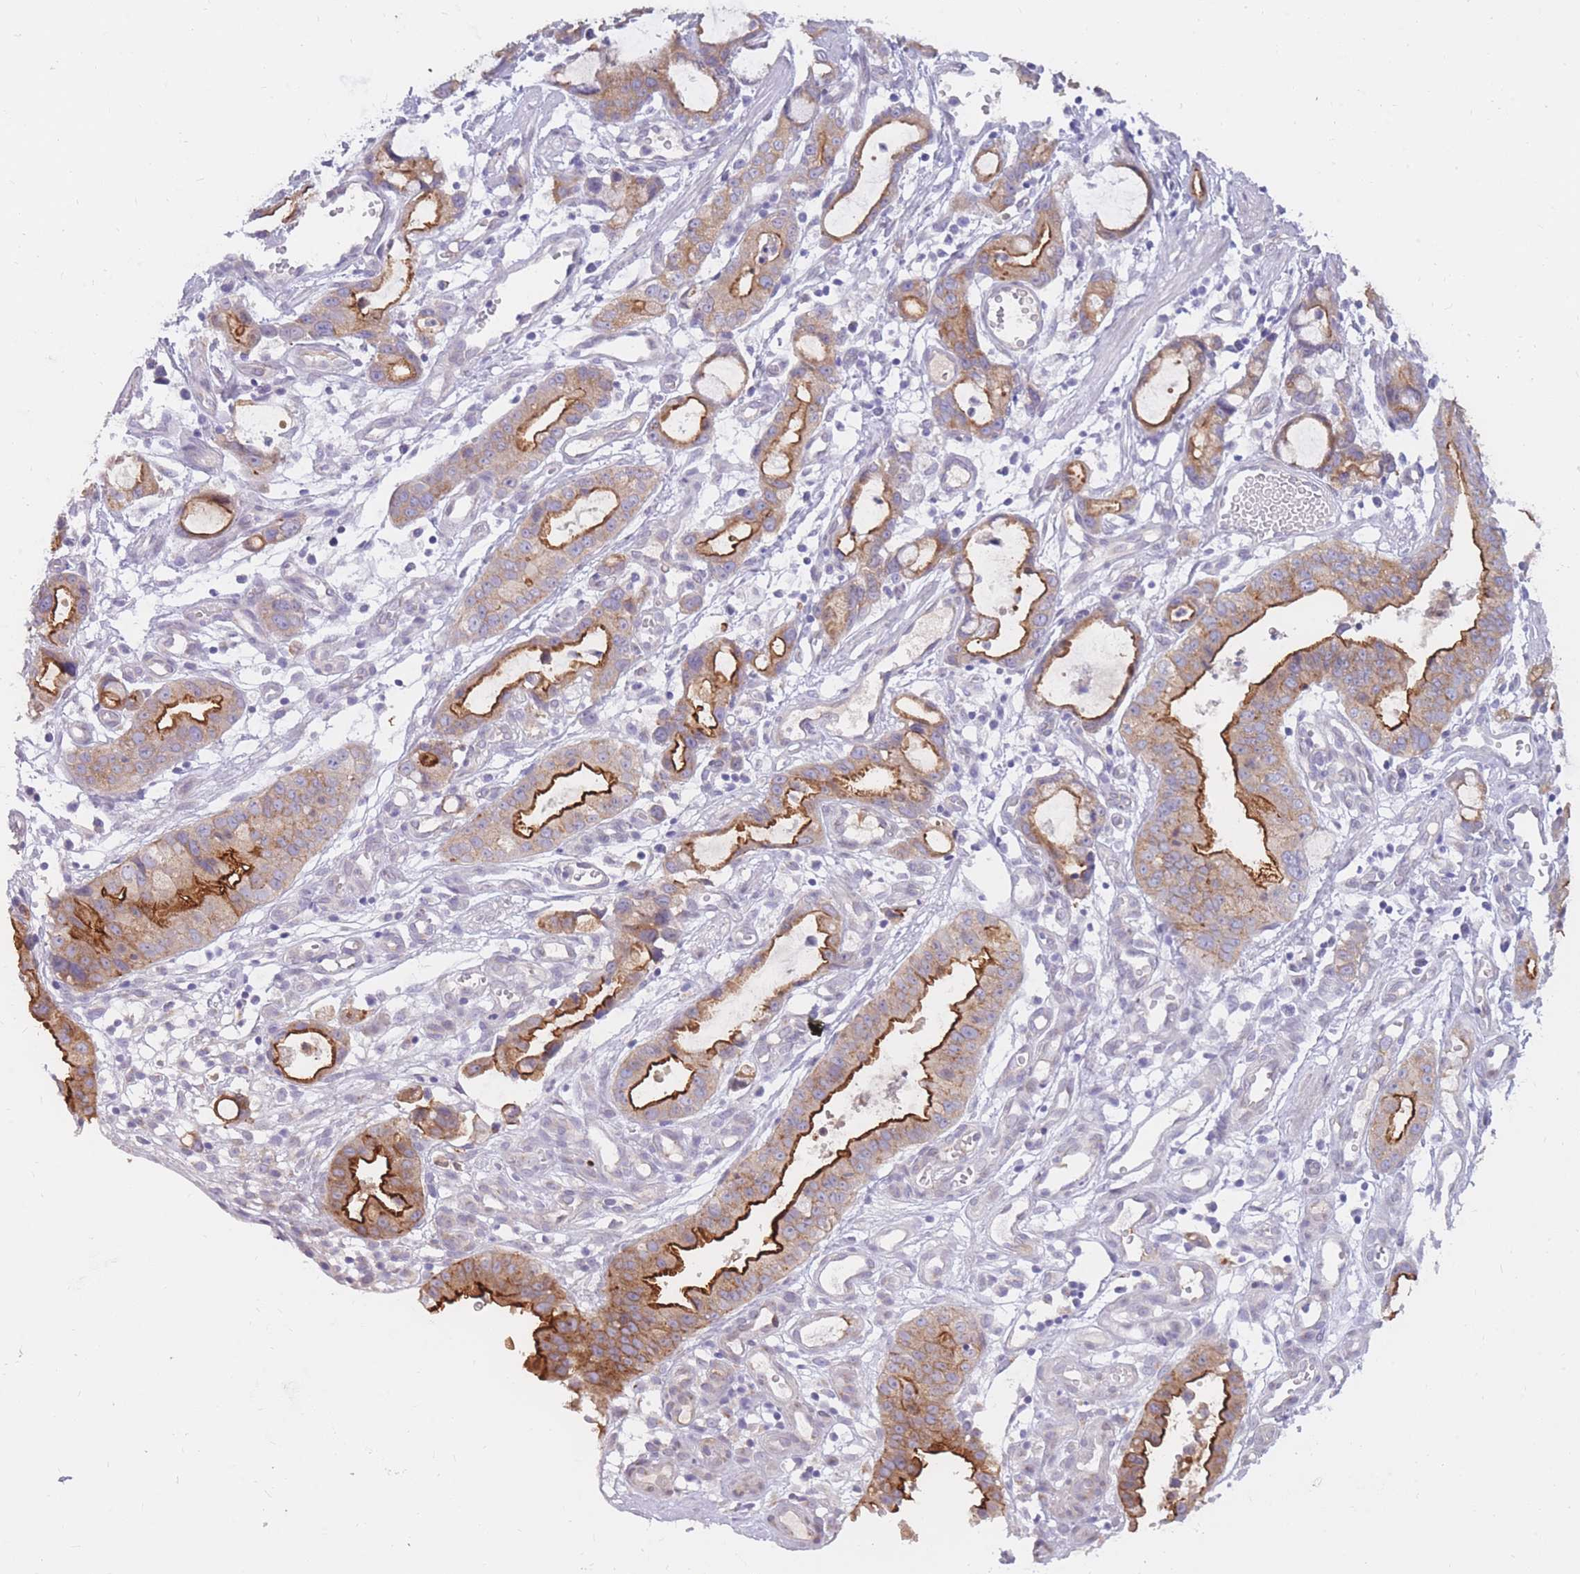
{"staining": {"intensity": "strong", "quantity": "25%-75%", "location": "cytoplasmic/membranous"}, "tissue": "stomach cancer", "cell_type": "Tumor cells", "image_type": "cancer", "snomed": [{"axis": "morphology", "description": "Adenocarcinoma, NOS"}, {"axis": "topography", "description": "Stomach"}], "caption": "There is high levels of strong cytoplasmic/membranous staining in tumor cells of stomach cancer, as demonstrated by immunohistochemical staining (brown color).", "gene": "HOOK2", "patient": {"sex": "male", "age": 55}}